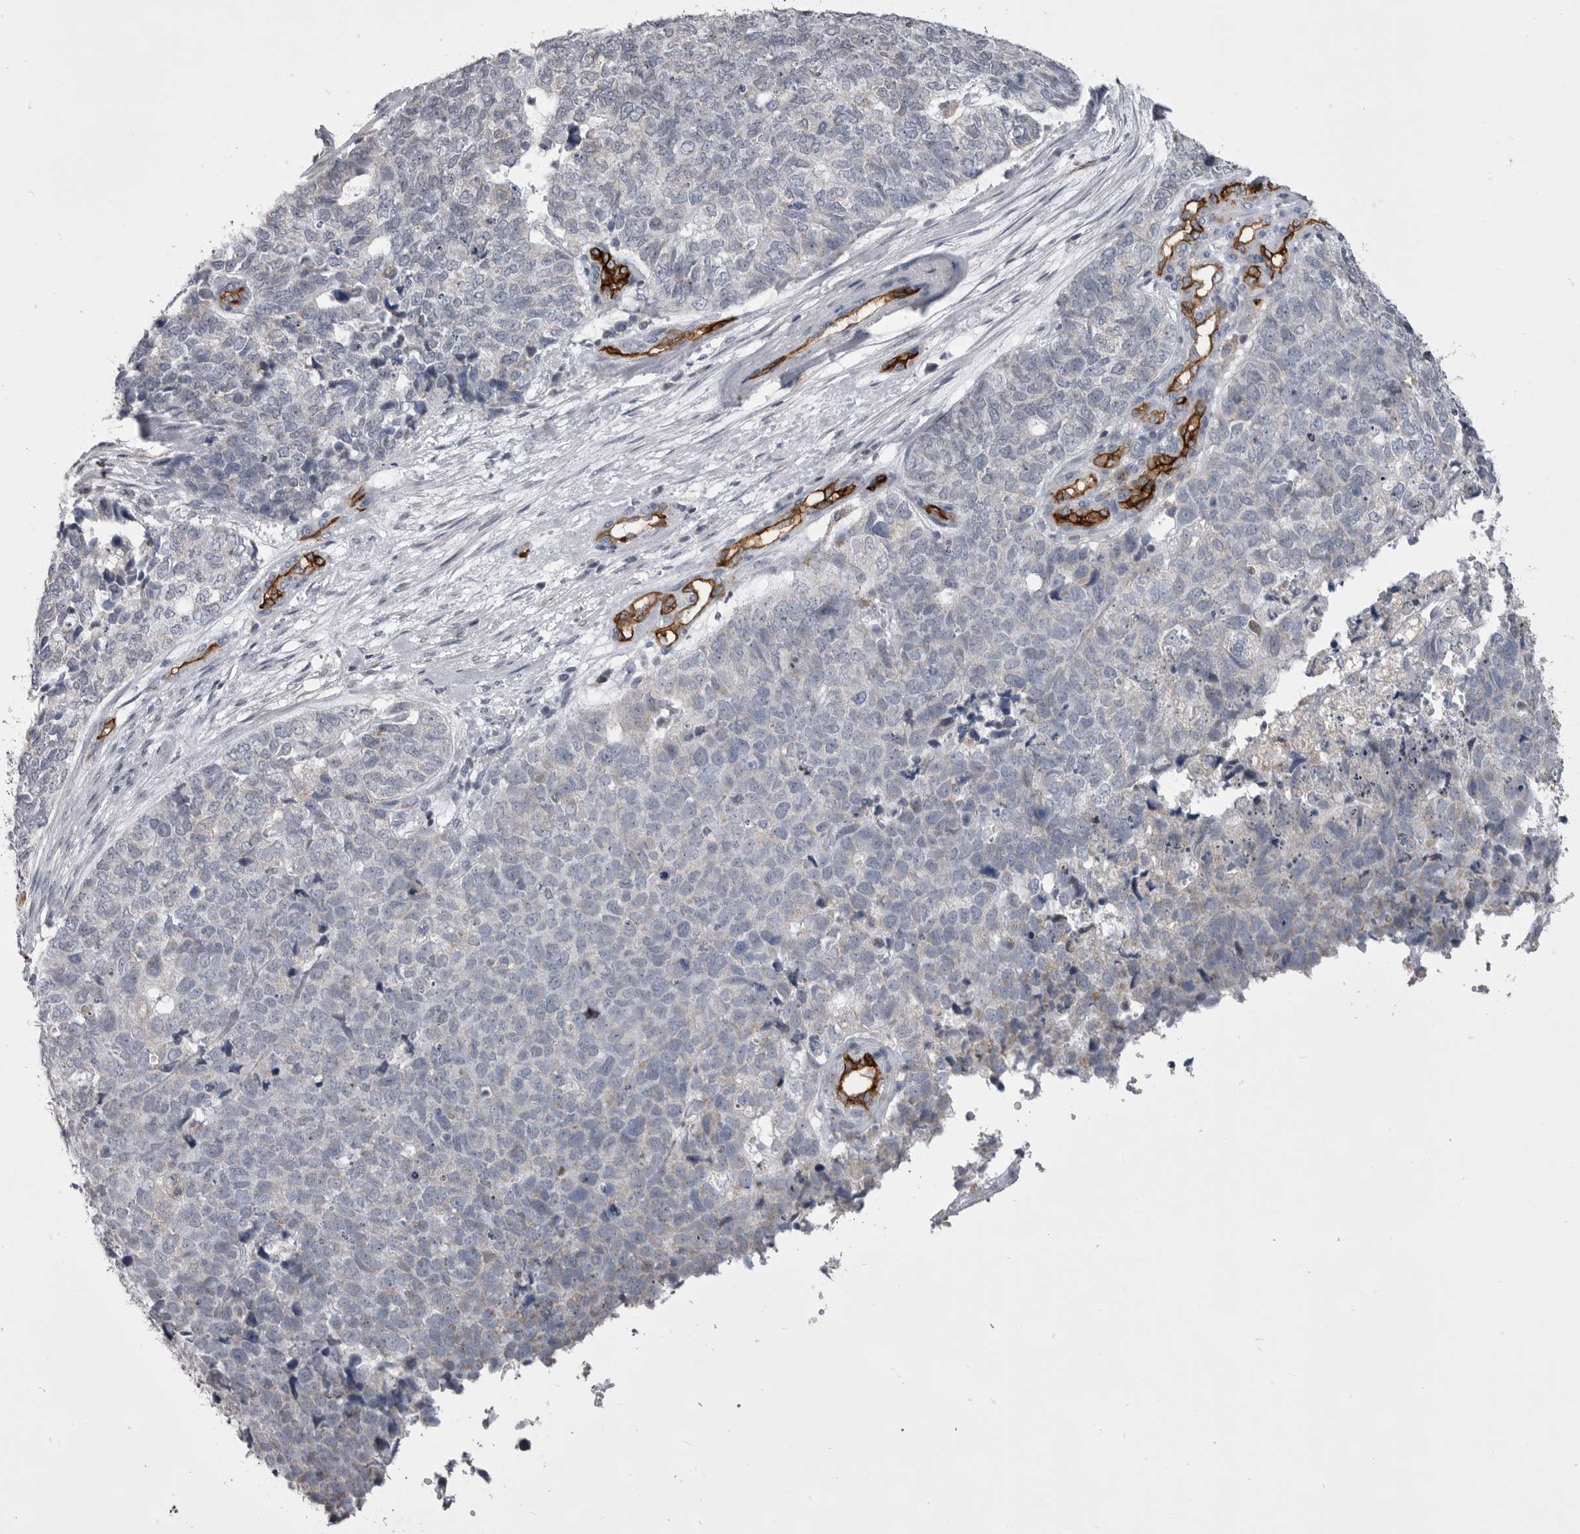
{"staining": {"intensity": "negative", "quantity": "none", "location": "none"}, "tissue": "cervical cancer", "cell_type": "Tumor cells", "image_type": "cancer", "snomed": [{"axis": "morphology", "description": "Squamous cell carcinoma, NOS"}, {"axis": "topography", "description": "Cervix"}], "caption": "A high-resolution histopathology image shows immunohistochemistry staining of cervical cancer, which displays no significant positivity in tumor cells.", "gene": "OPLAH", "patient": {"sex": "female", "age": 63}}